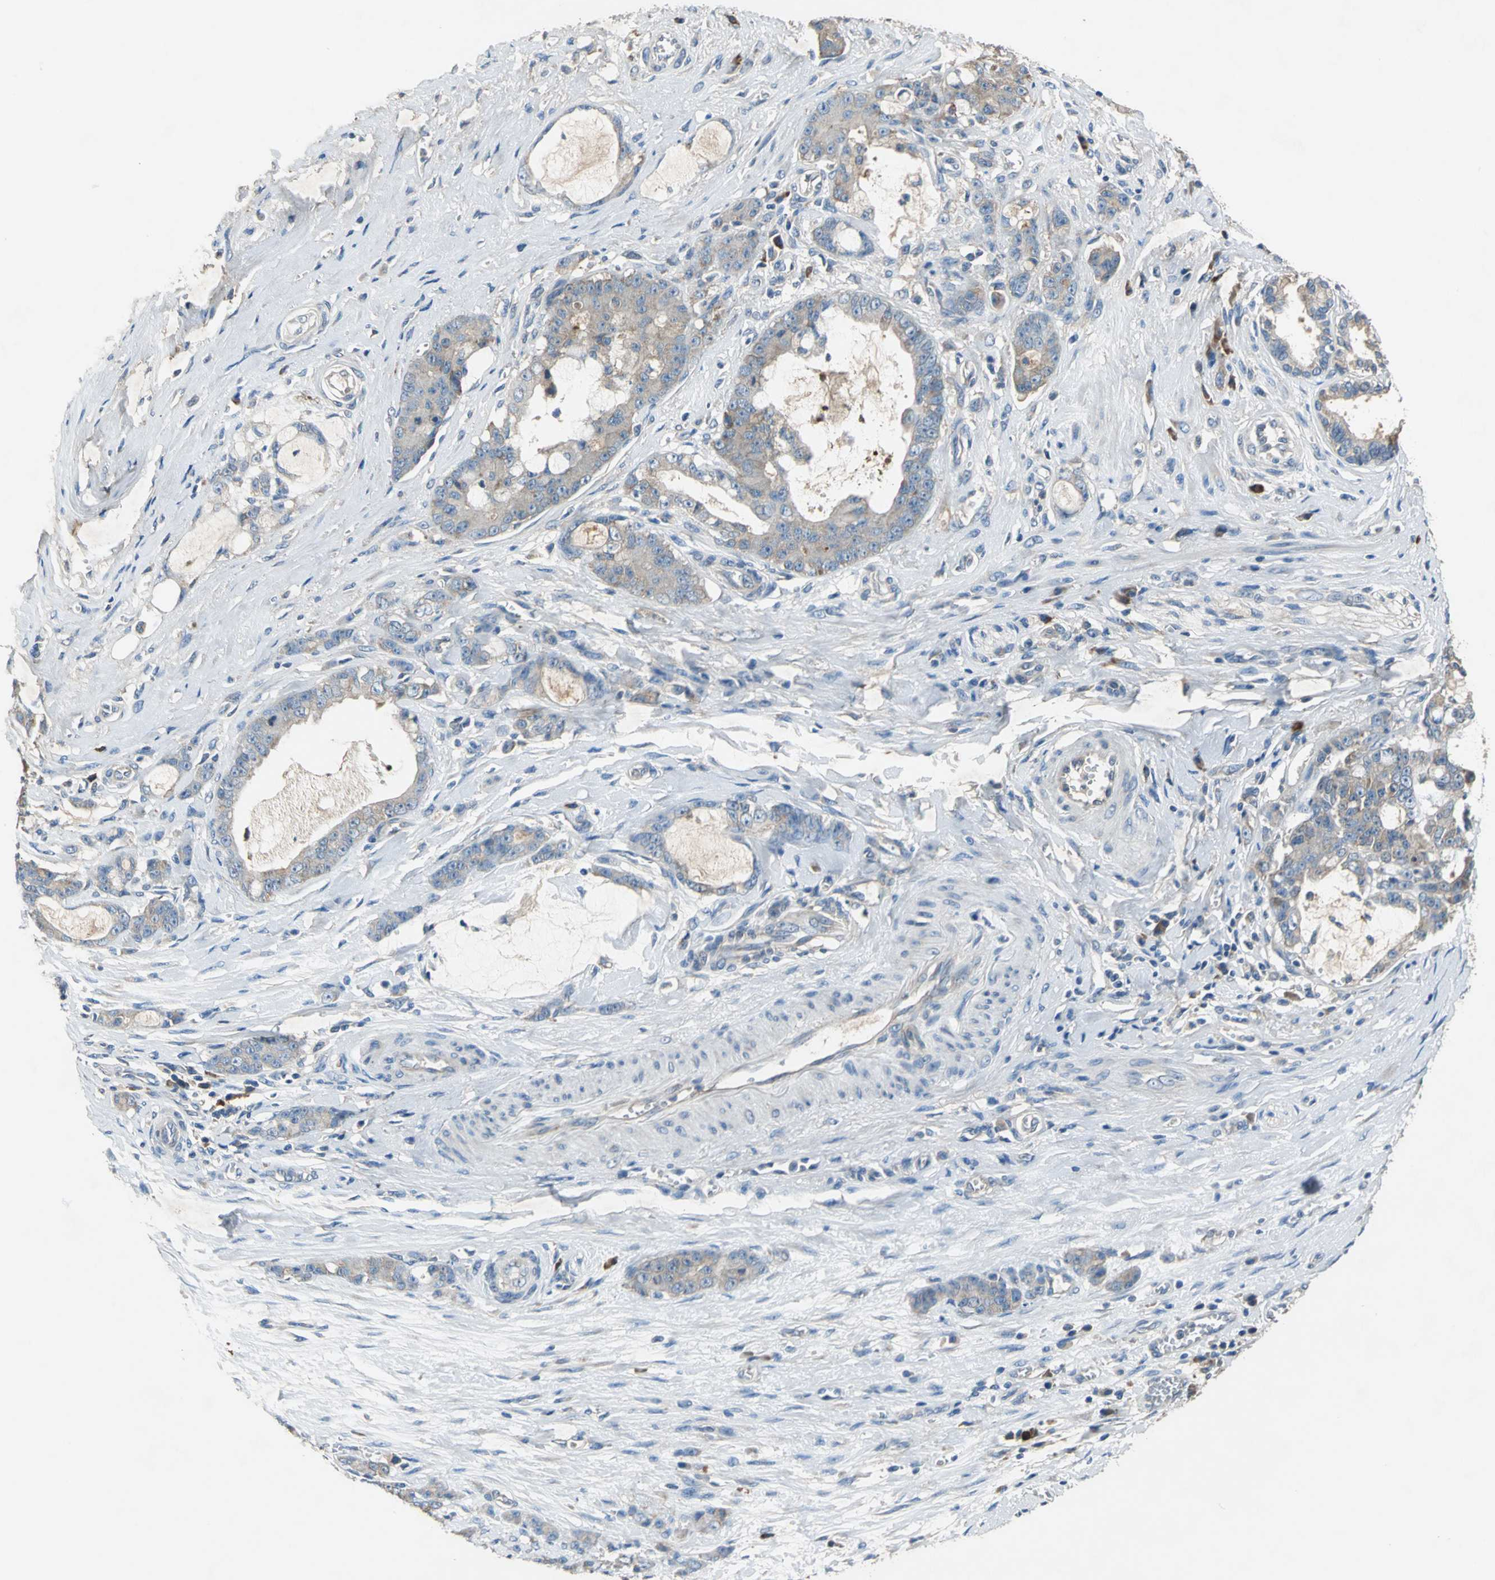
{"staining": {"intensity": "moderate", "quantity": ">75%", "location": "cytoplasmic/membranous"}, "tissue": "pancreatic cancer", "cell_type": "Tumor cells", "image_type": "cancer", "snomed": [{"axis": "morphology", "description": "Adenocarcinoma, NOS"}, {"axis": "topography", "description": "Pancreas"}], "caption": "Adenocarcinoma (pancreatic) stained for a protein displays moderate cytoplasmic/membranous positivity in tumor cells. (DAB (3,3'-diaminobenzidine) IHC, brown staining for protein, blue staining for nuclei).", "gene": "HEPH", "patient": {"sex": "female", "age": 73}}